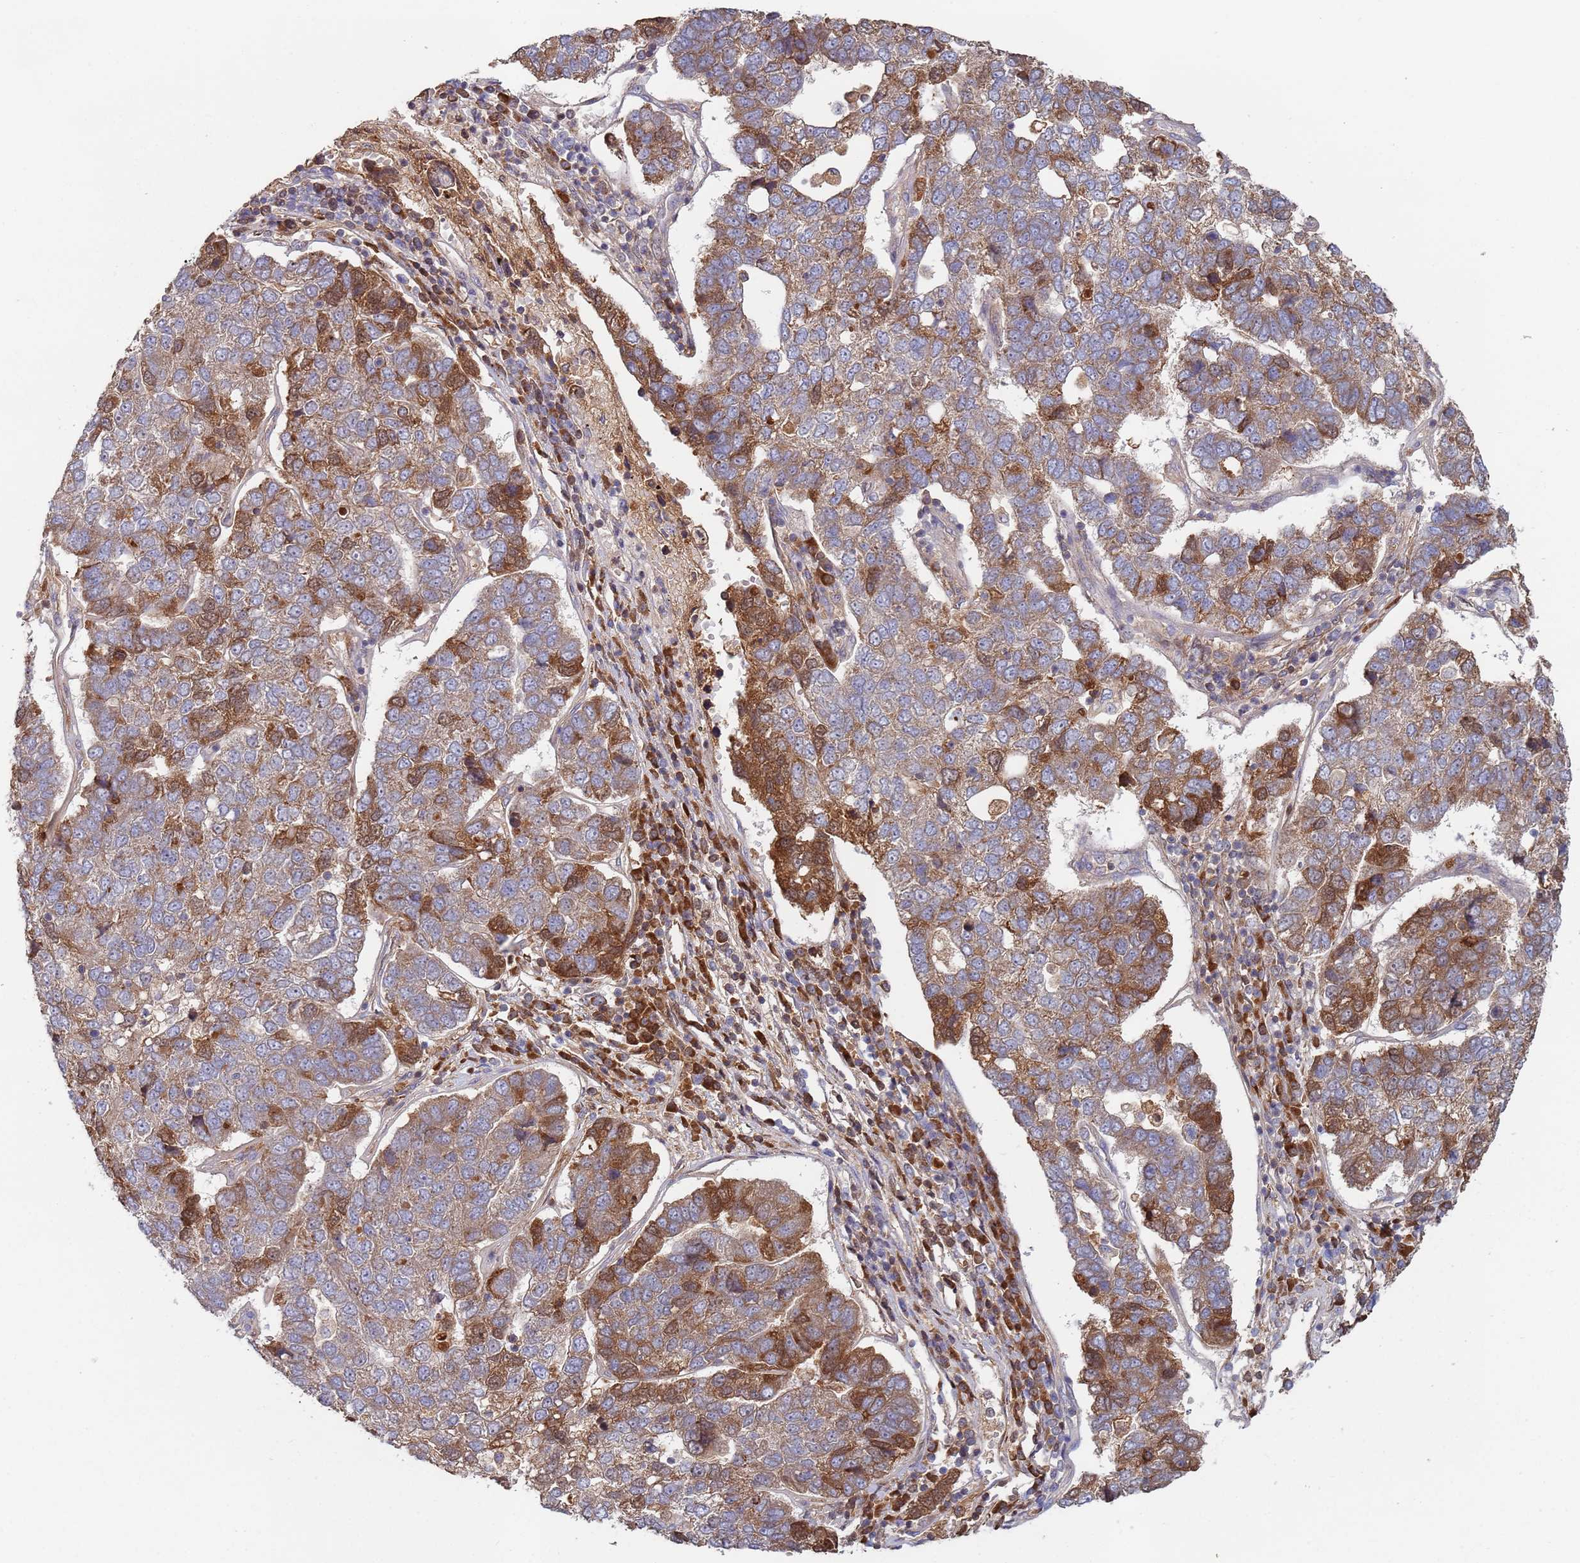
{"staining": {"intensity": "moderate", "quantity": "25%-75%", "location": "cytoplasmic/membranous"}, "tissue": "pancreatic cancer", "cell_type": "Tumor cells", "image_type": "cancer", "snomed": [{"axis": "morphology", "description": "Adenocarcinoma, NOS"}, {"axis": "topography", "description": "Pancreas"}], "caption": "High-power microscopy captured an immunohistochemistry (IHC) histopathology image of pancreatic cancer (adenocarcinoma), revealing moderate cytoplasmic/membranous positivity in about 25%-75% of tumor cells.", "gene": "OR5A2", "patient": {"sex": "female", "age": 61}}